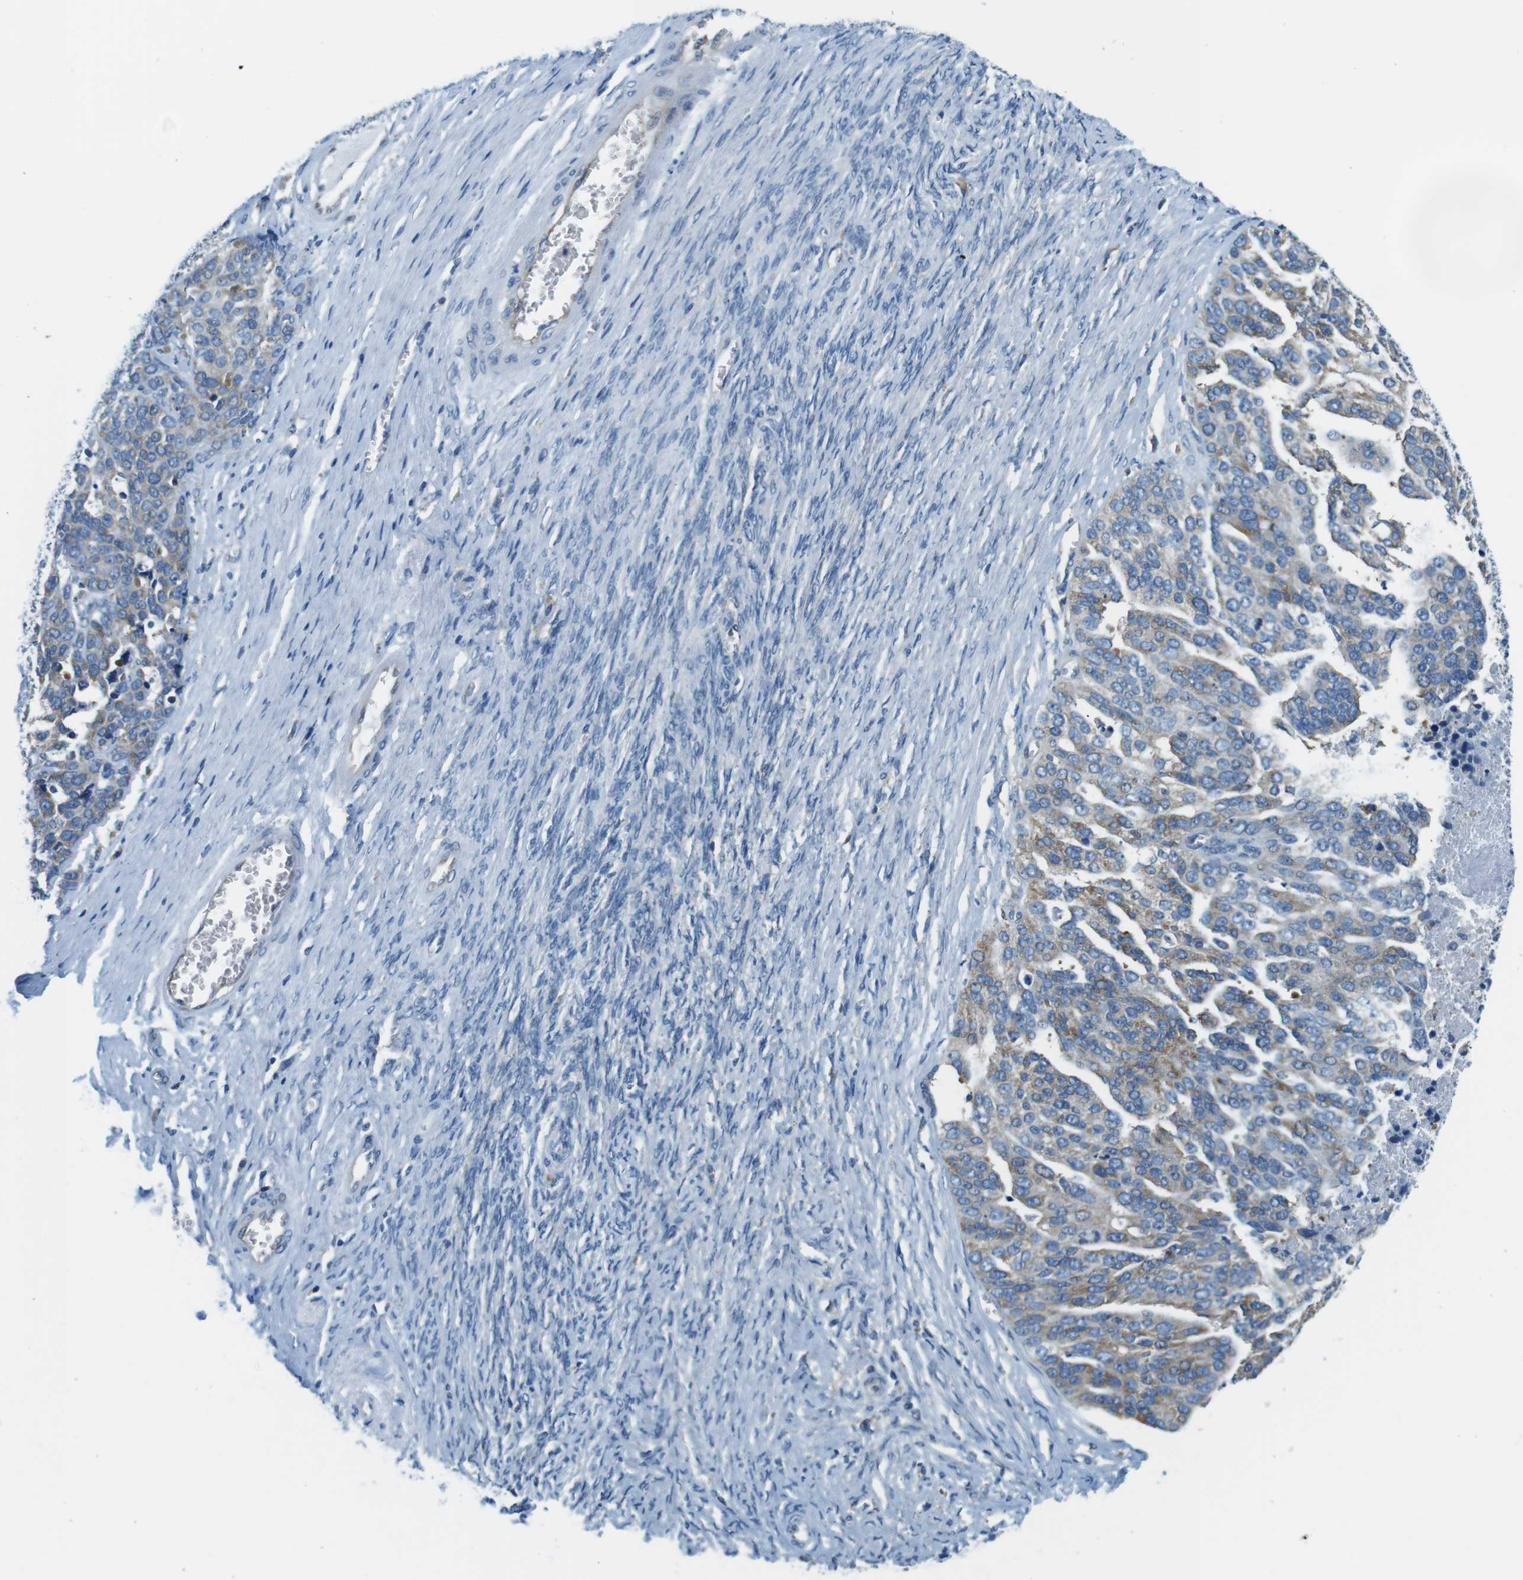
{"staining": {"intensity": "moderate", "quantity": "25%-75%", "location": "cytoplasmic/membranous"}, "tissue": "ovarian cancer", "cell_type": "Tumor cells", "image_type": "cancer", "snomed": [{"axis": "morphology", "description": "Cystadenocarcinoma, serous, NOS"}, {"axis": "topography", "description": "Ovary"}], "caption": "Immunohistochemical staining of ovarian cancer demonstrates medium levels of moderate cytoplasmic/membranous protein staining in approximately 25%-75% of tumor cells. The staining is performed using DAB (3,3'-diaminobenzidine) brown chromogen to label protein expression. The nuclei are counter-stained blue using hematoxylin.", "gene": "EIF2B5", "patient": {"sex": "female", "age": 44}}